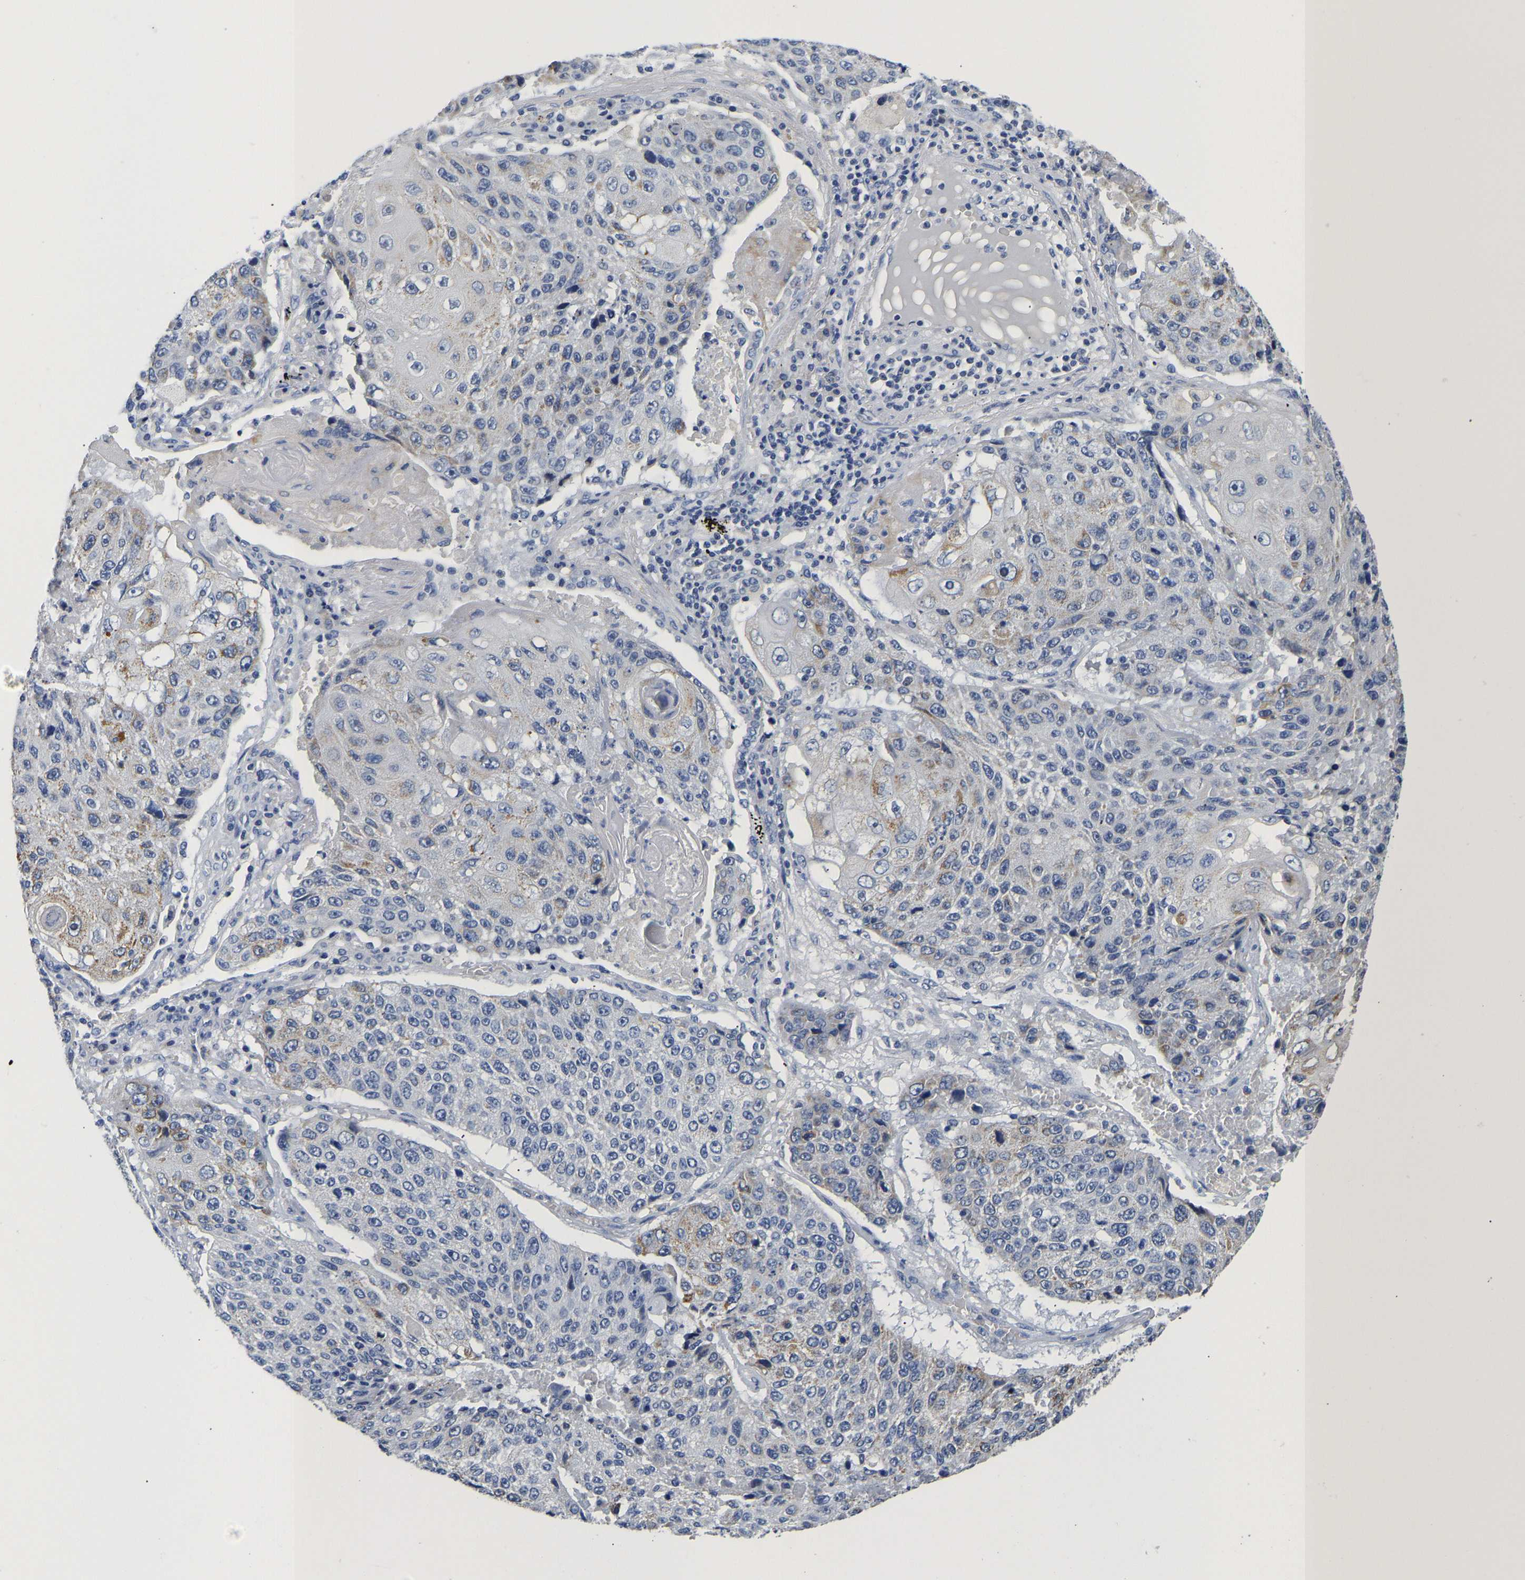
{"staining": {"intensity": "moderate", "quantity": "<25%", "location": "cytoplasmic/membranous"}, "tissue": "lung cancer", "cell_type": "Tumor cells", "image_type": "cancer", "snomed": [{"axis": "morphology", "description": "Squamous cell carcinoma, NOS"}, {"axis": "topography", "description": "Lung"}], "caption": "Protein staining reveals moderate cytoplasmic/membranous positivity in about <25% of tumor cells in squamous cell carcinoma (lung).", "gene": "PCK2", "patient": {"sex": "male", "age": 61}}